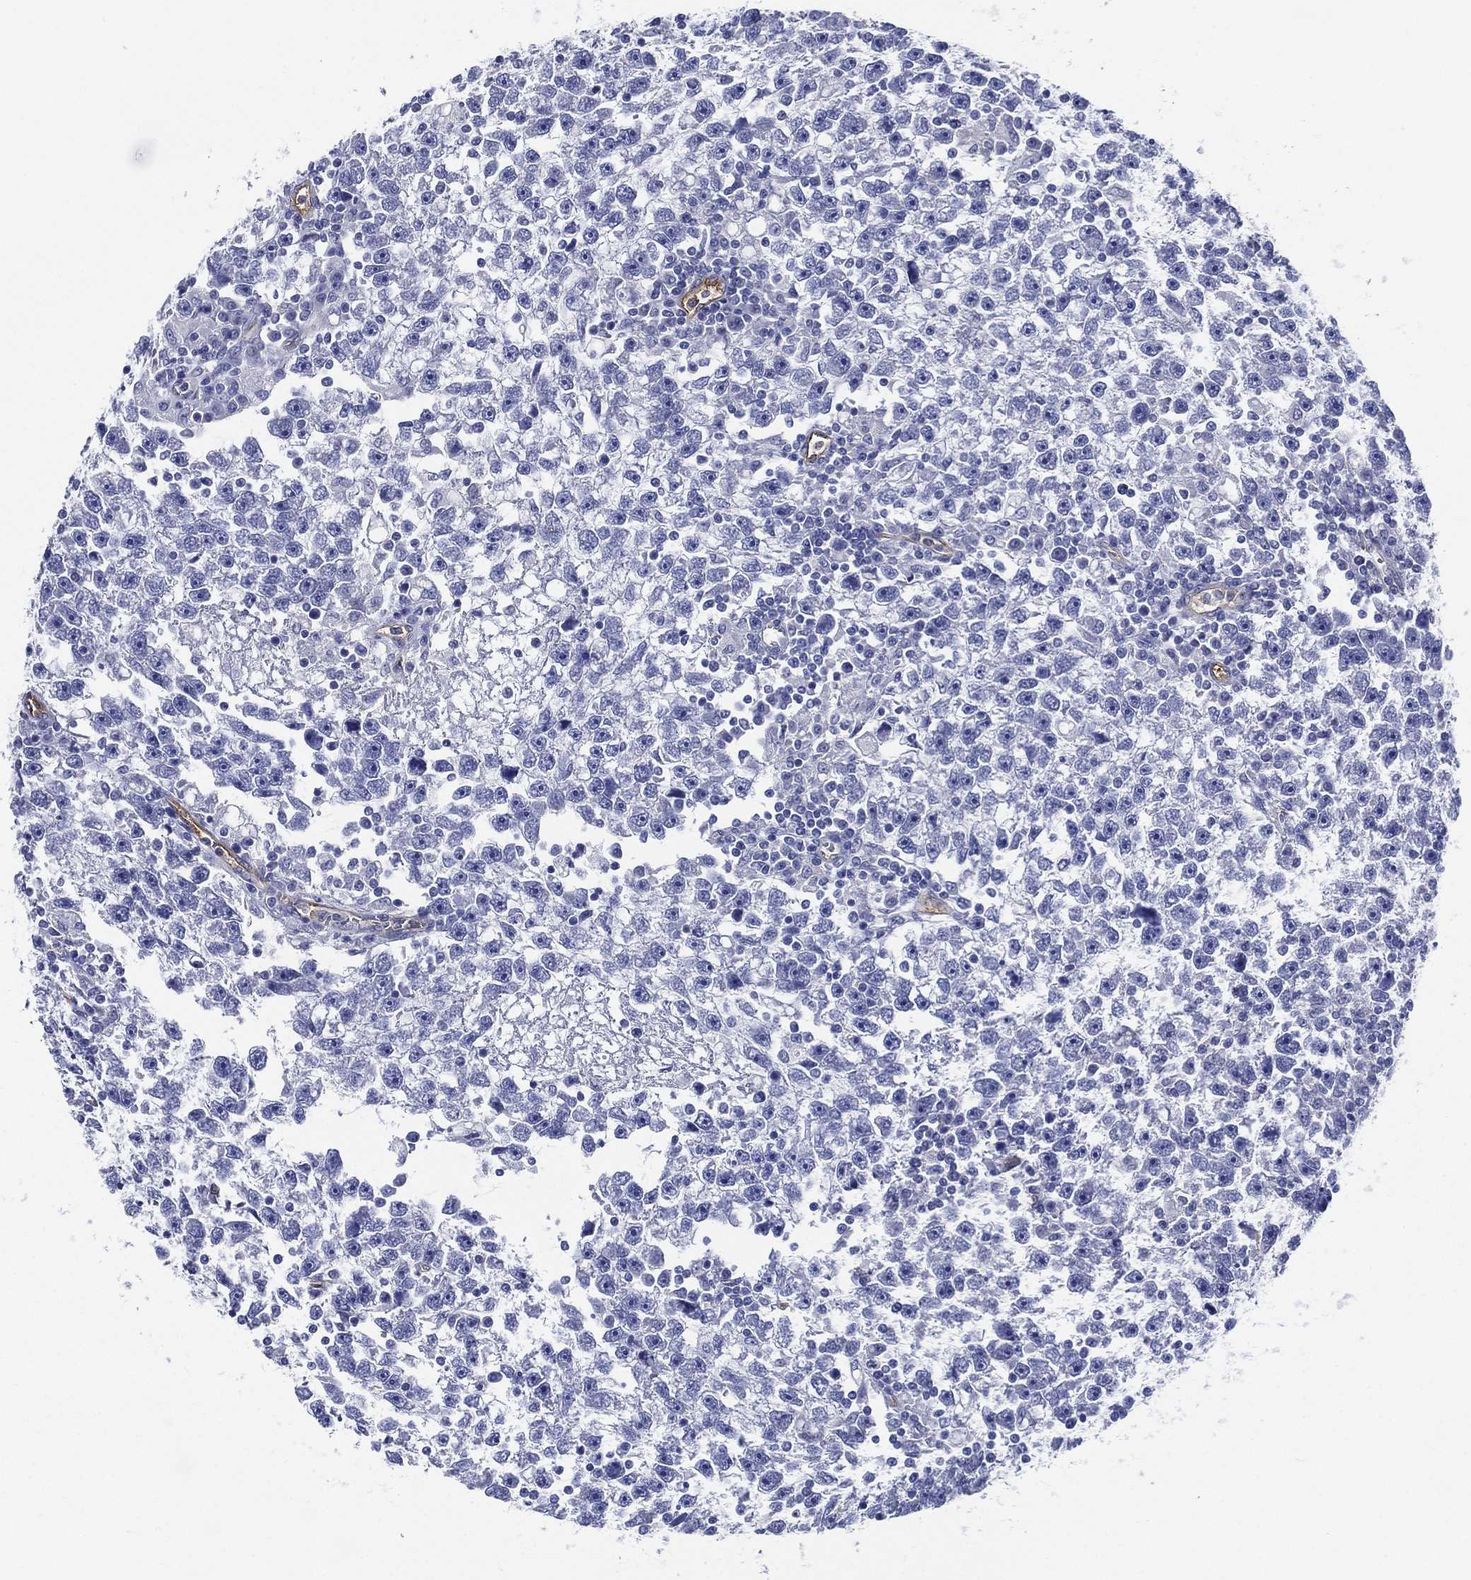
{"staining": {"intensity": "negative", "quantity": "none", "location": "none"}, "tissue": "testis cancer", "cell_type": "Tumor cells", "image_type": "cancer", "snomed": [{"axis": "morphology", "description": "Seminoma, NOS"}, {"axis": "topography", "description": "Testis"}], "caption": "Tumor cells are negative for brown protein staining in testis cancer (seminoma).", "gene": "NEDD9", "patient": {"sex": "male", "age": 47}}